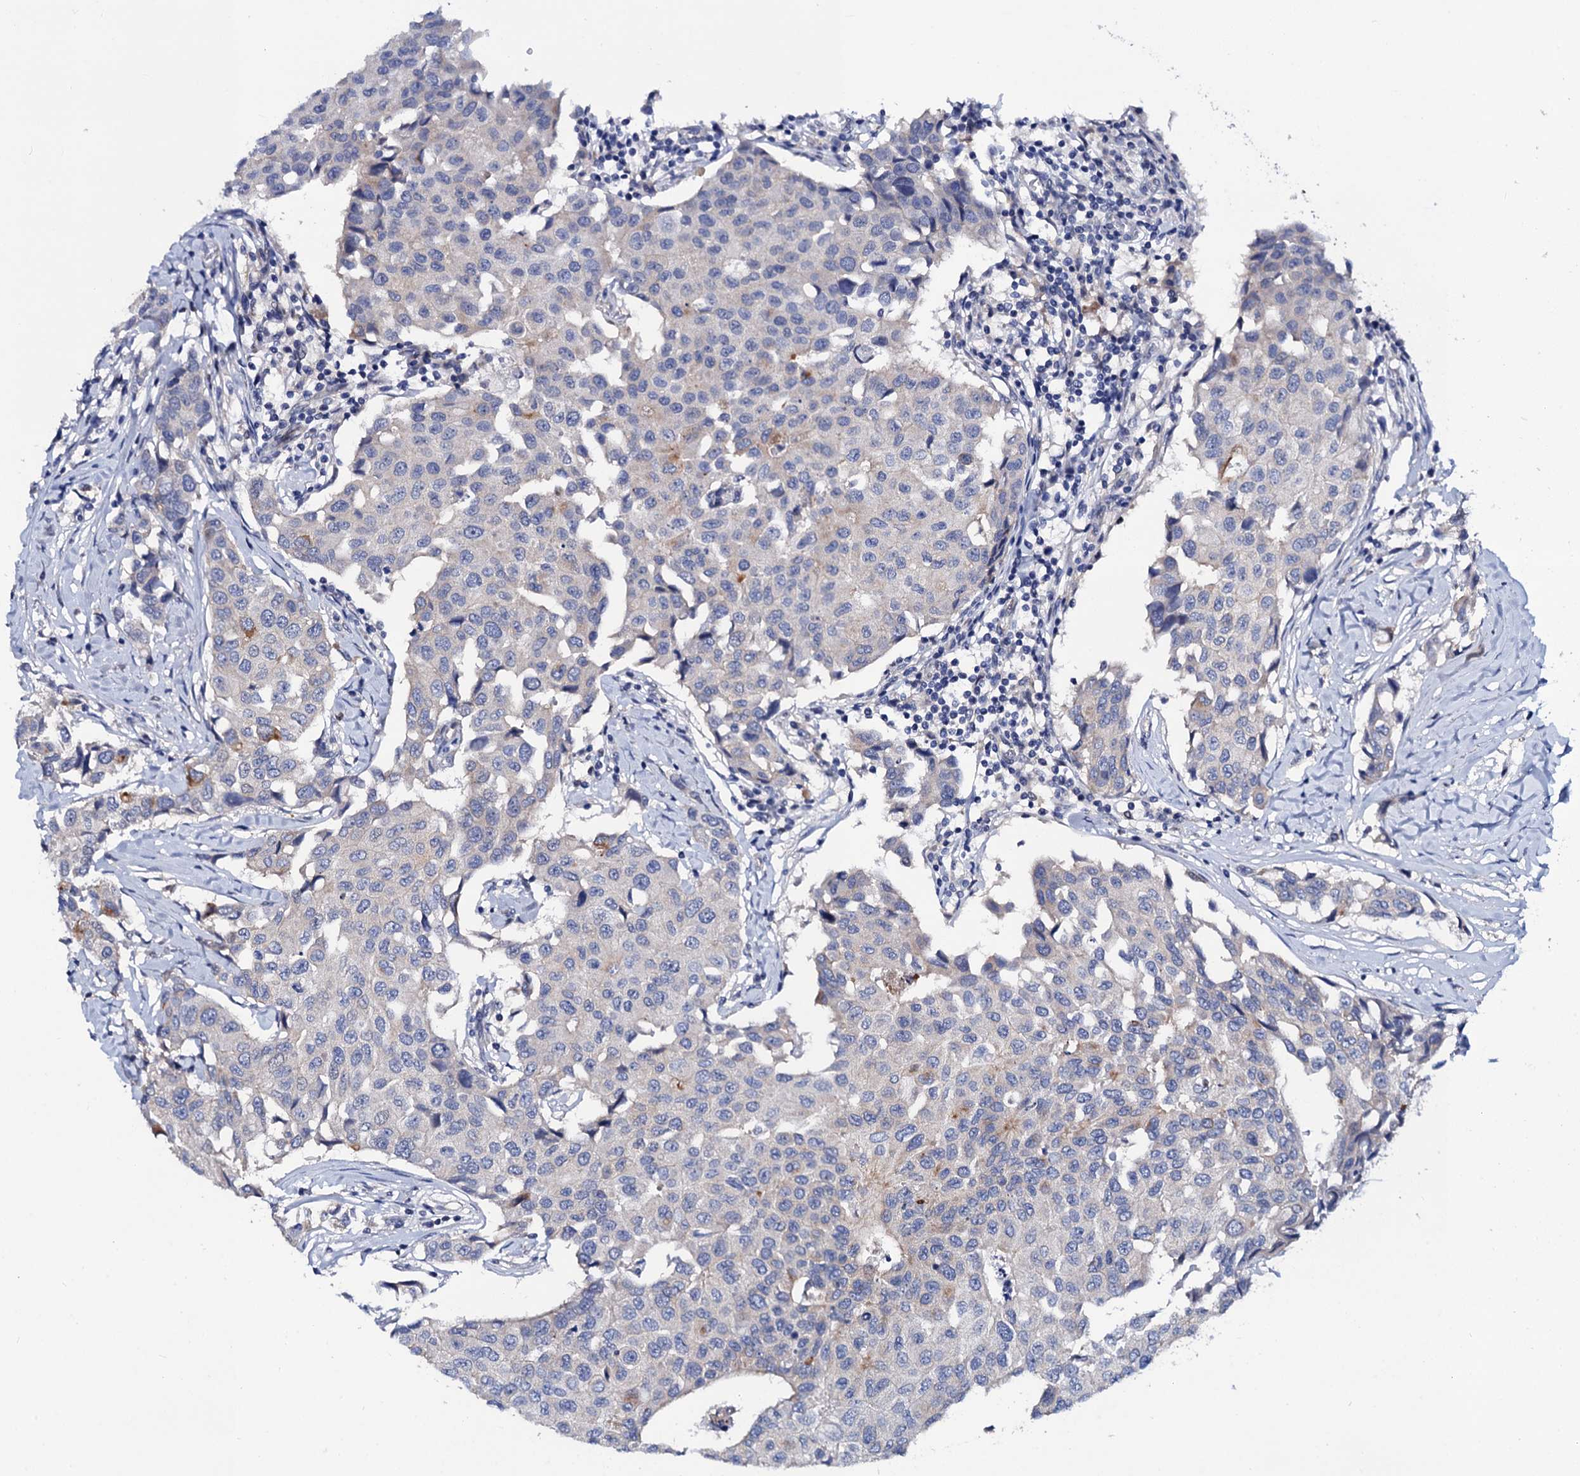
{"staining": {"intensity": "negative", "quantity": "none", "location": "none"}, "tissue": "breast cancer", "cell_type": "Tumor cells", "image_type": "cancer", "snomed": [{"axis": "morphology", "description": "Duct carcinoma"}, {"axis": "topography", "description": "Breast"}], "caption": "High magnification brightfield microscopy of invasive ductal carcinoma (breast) stained with DAB (3,3'-diaminobenzidine) (brown) and counterstained with hematoxylin (blue): tumor cells show no significant staining.", "gene": "ZDHHC18", "patient": {"sex": "female", "age": 80}}